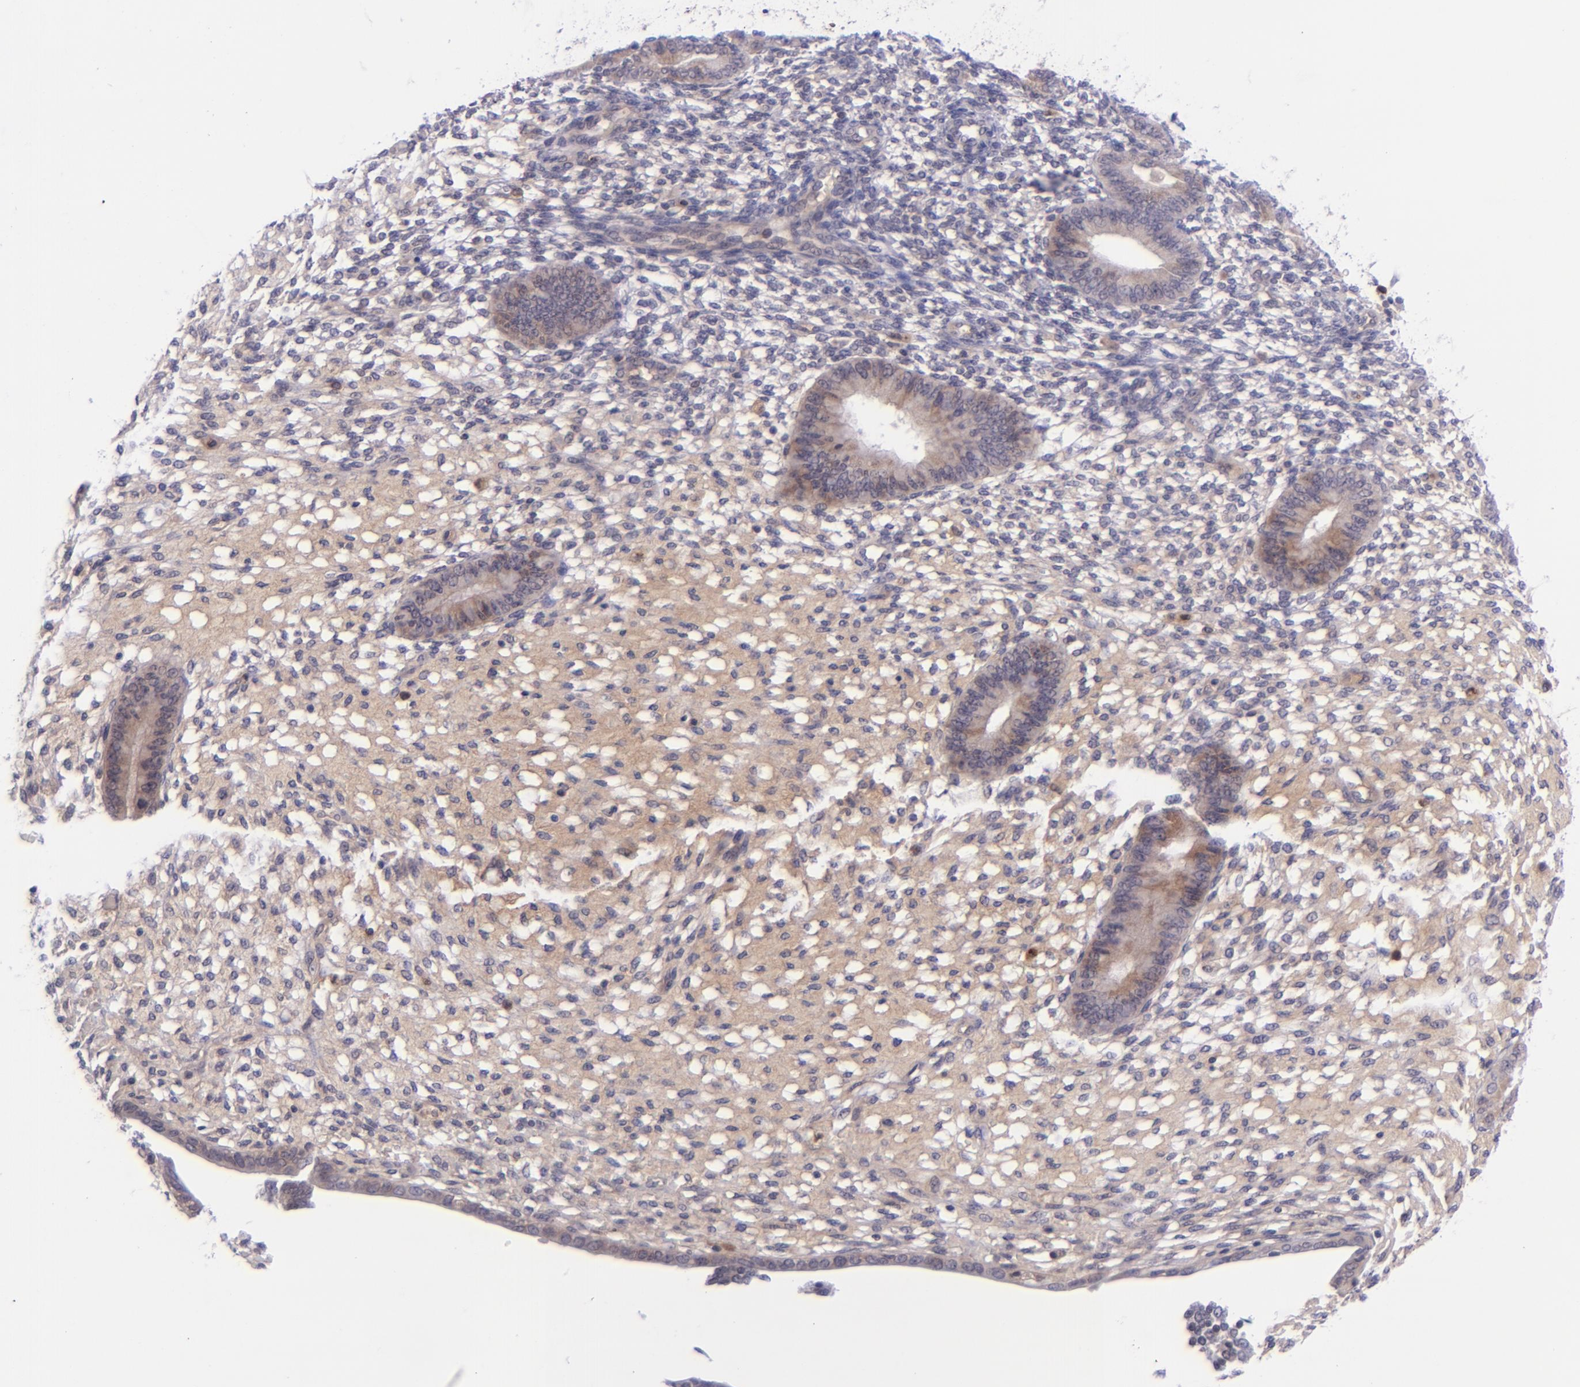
{"staining": {"intensity": "weak", "quantity": "25%-75%", "location": "cytoplasmic/membranous"}, "tissue": "endometrium", "cell_type": "Cells in endometrial stroma", "image_type": "normal", "snomed": [{"axis": "morphology", "description": "Normal tissue, NOS"}, {"axis": "topography", "description": "Endometrium"}], "caption": "Immunohistochemistry (IHC) staining of unremarkable endometrium, which reveals low levels of weak cytoplasmic/membranous positivity in approximately 25%-75% of cells in endometrial stroma indicating weak cytoplasmic/membranous protein staining. The staining was performed using DAB (brown) for protein detection and nuclei were counterstained in hematoxylin (blue).", "gene": "SELL", "patient": {"sex": "female", "age": 42}}